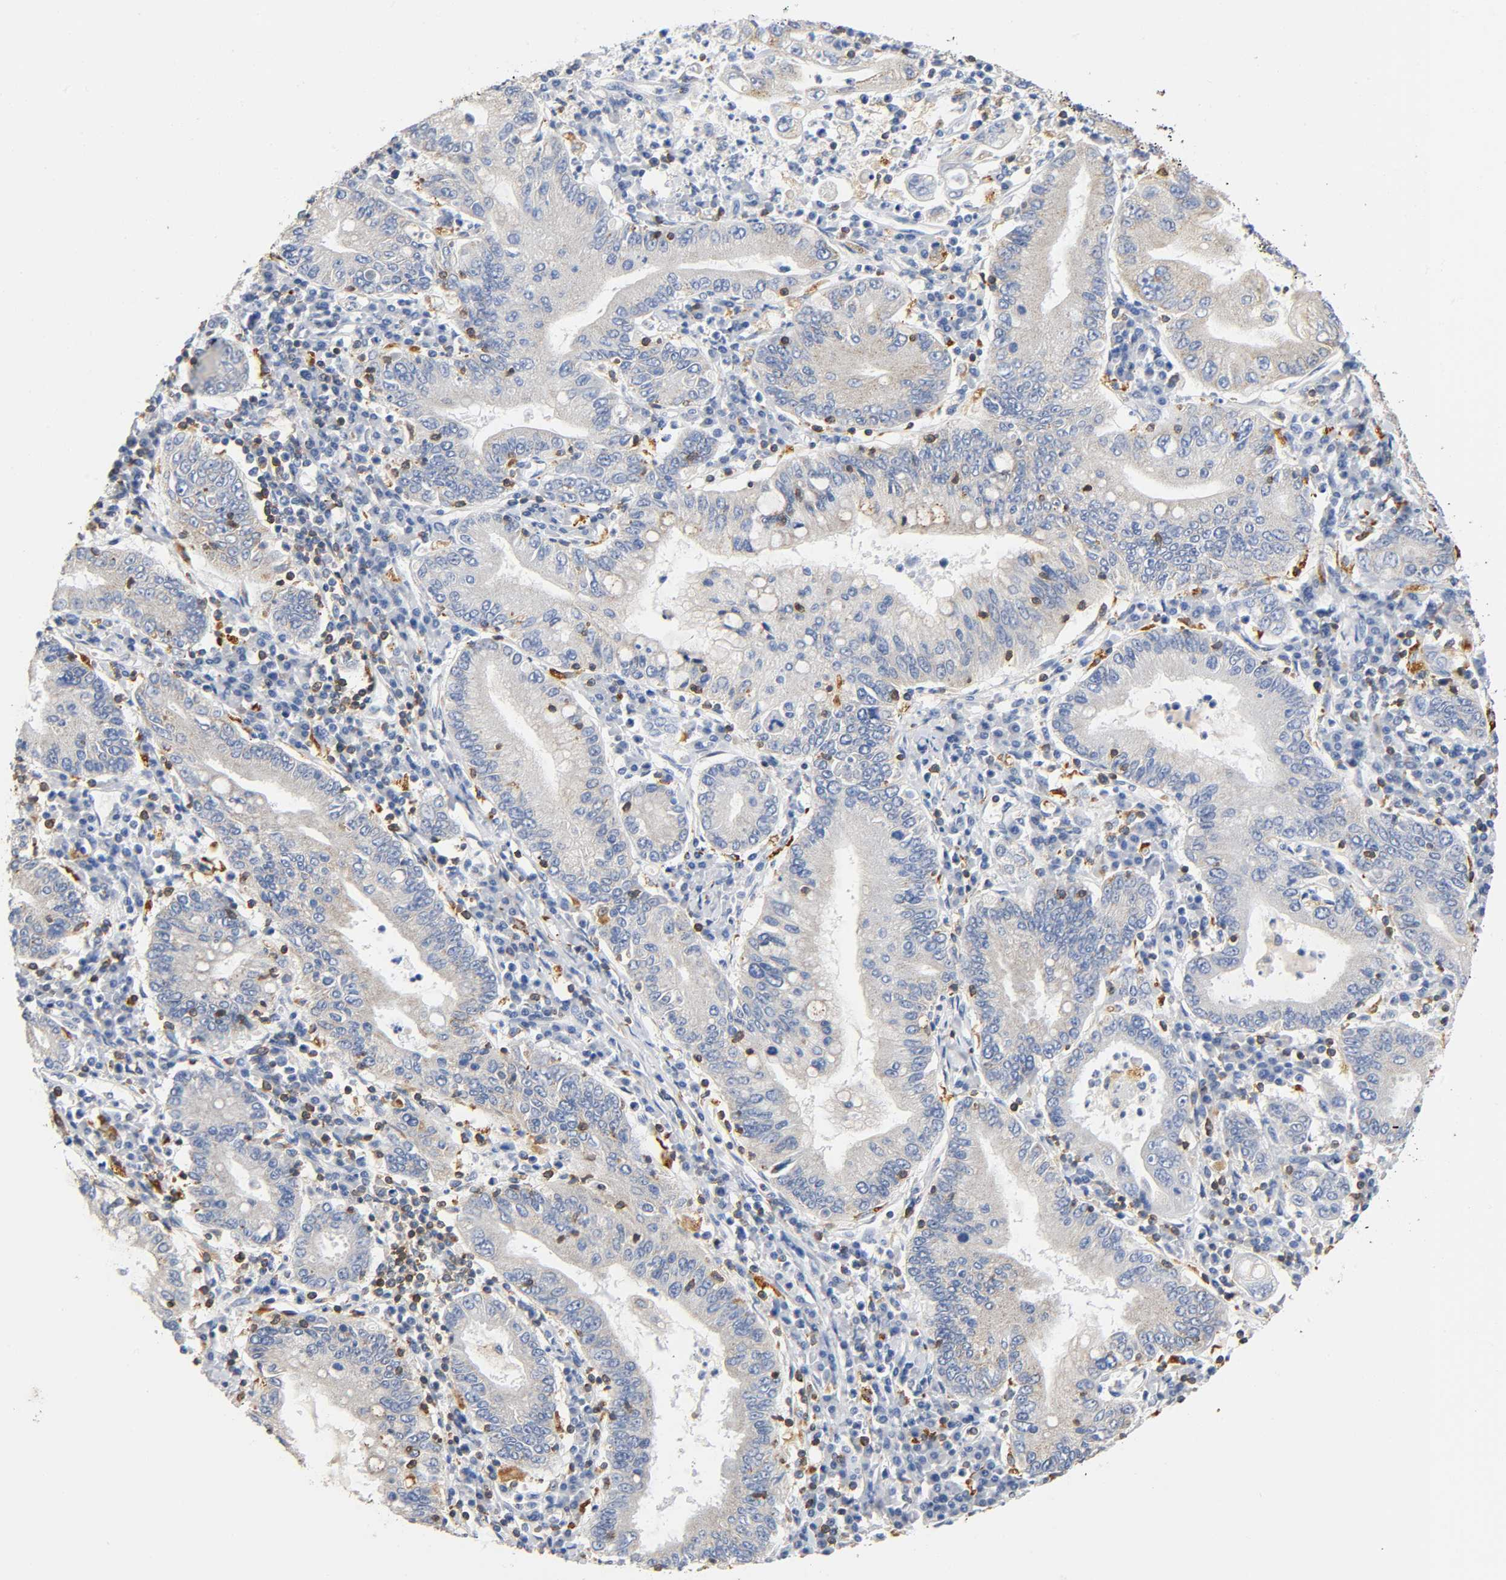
{"staining": {"intensity": "weak", "quantity": "<25%", "location": "cytoplasmic/membranous"}, "tissue": "stomach cancer", "cell_type": "Tumor cells", "image_type": "cancer", "snomed": [{"axis": "morphology", "description": "Normal tissue, NOS"}, {"axis": "morphology", "description": "Adenocarcinoma, NOS"}, {"axis": "topography", "description": "Esophagus"}, {"axis": "topography", "description": "Stomach, upper"}, {"axis": "topography", "description": "Peripheral nerve tissue"}], "caption": "This is a histopathology image of IHC staining of adenocarcinoma (stomach), which shows no positivity in tumor cells. (DAB IHC with hematoxylin counter stain).", "gene": "UCKL1", "patient": {"sex": "male", "age": 62}}